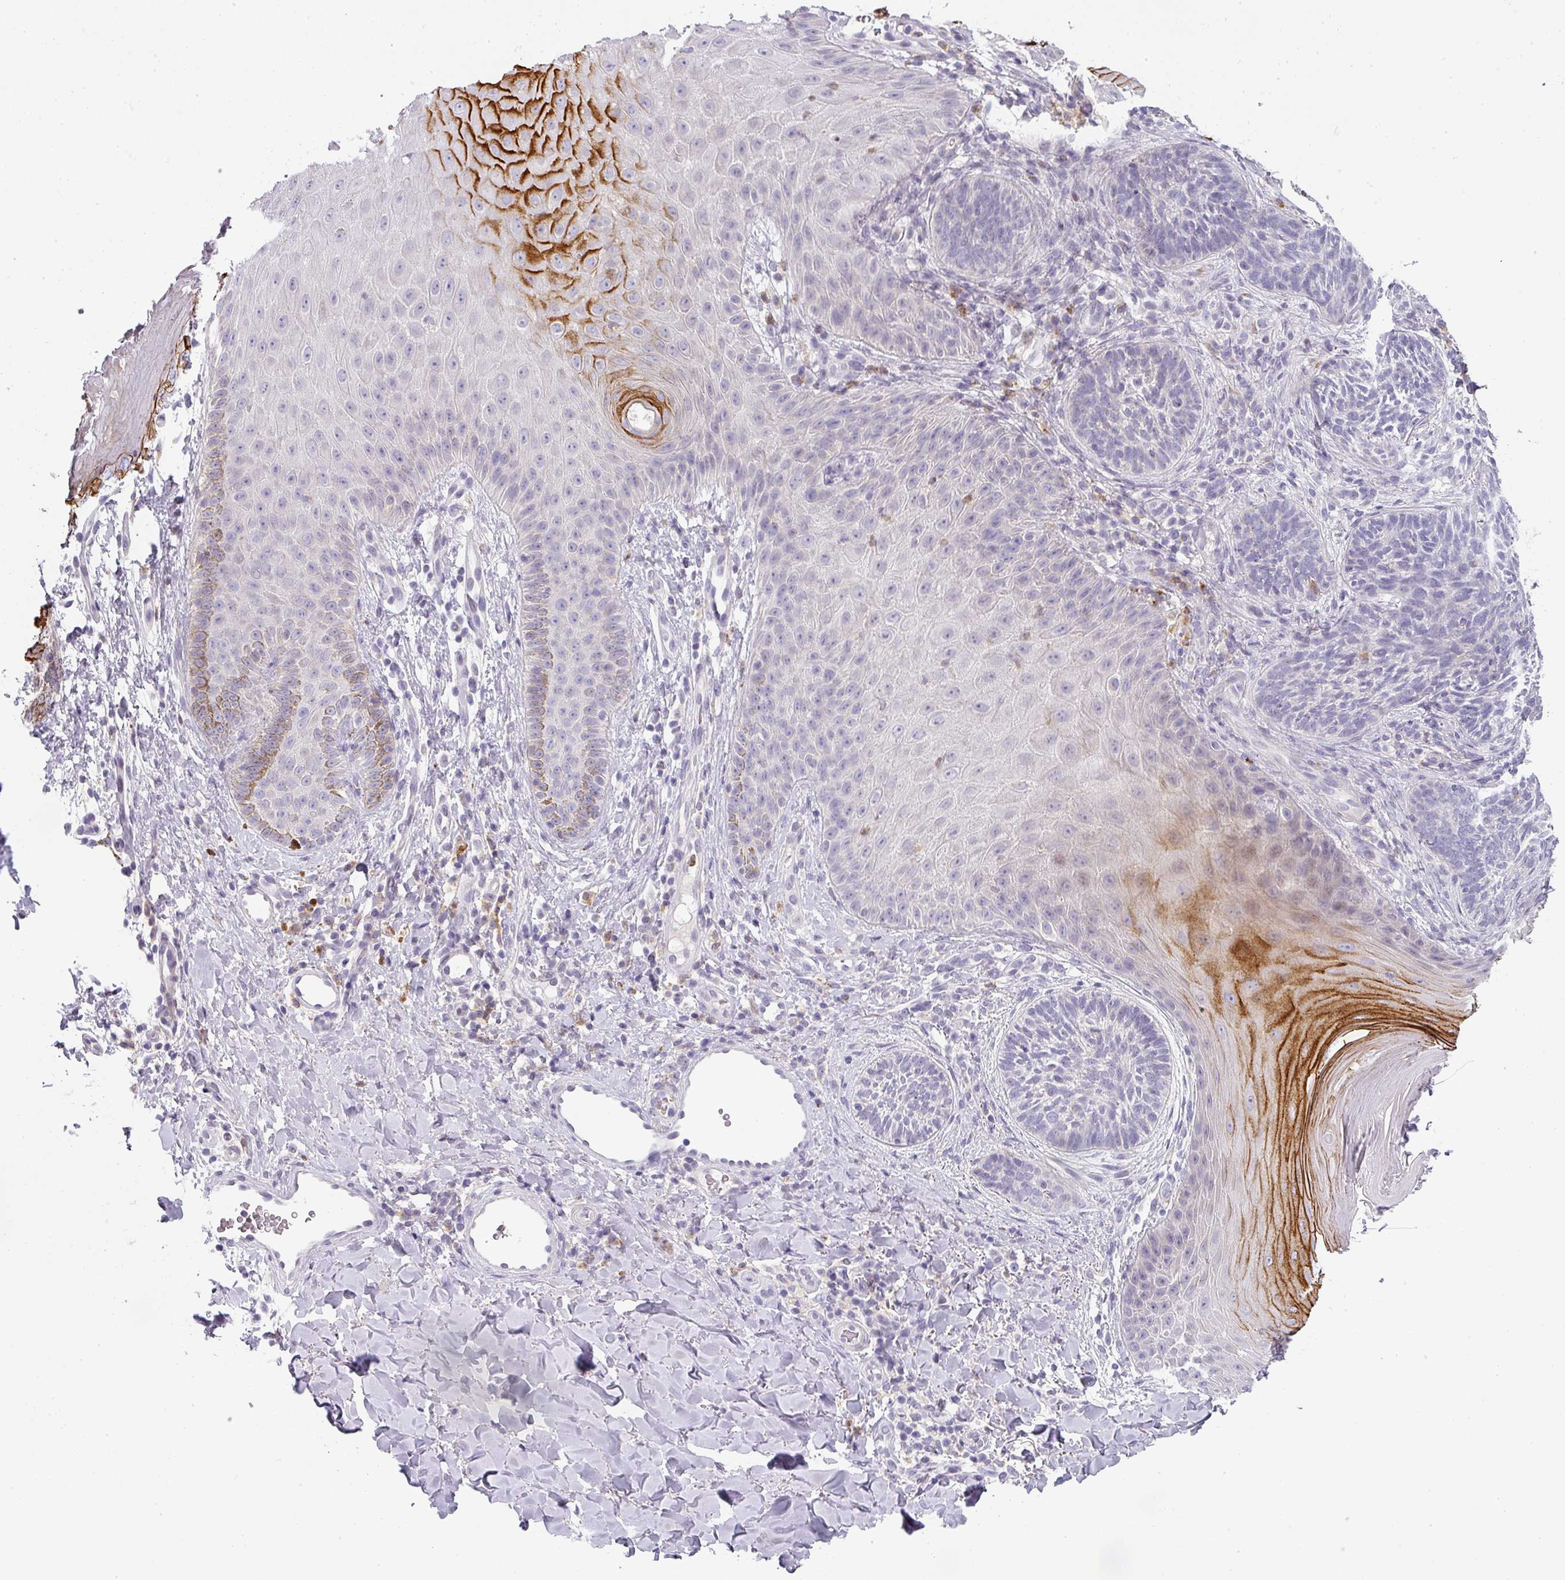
{"staining": {"intensity": "strong", "quantity": "<25%", "location": "cytoplasmic/membranous"}, "tissue": "skin", "cell_type": "Epidermal cells", "image_type": "normal", "snomed": [{"axis": "morphology", "description": "Normal tissue, NOS"}, {"axis": "morphology", "description": "Neoplasm, malignant, NOS"}, {"axis": "topography", "description": "Anal"}], "caption": "Protein expression analysis of unremarkable skin shows strong cytoplasmic/membranous positivity in approximately <25% of epidermal cells. (Brightfield microscopy of DAB IHC at high magnification).", "gene": "BTLA", "patient": {"sex": "male", "age": 47}}